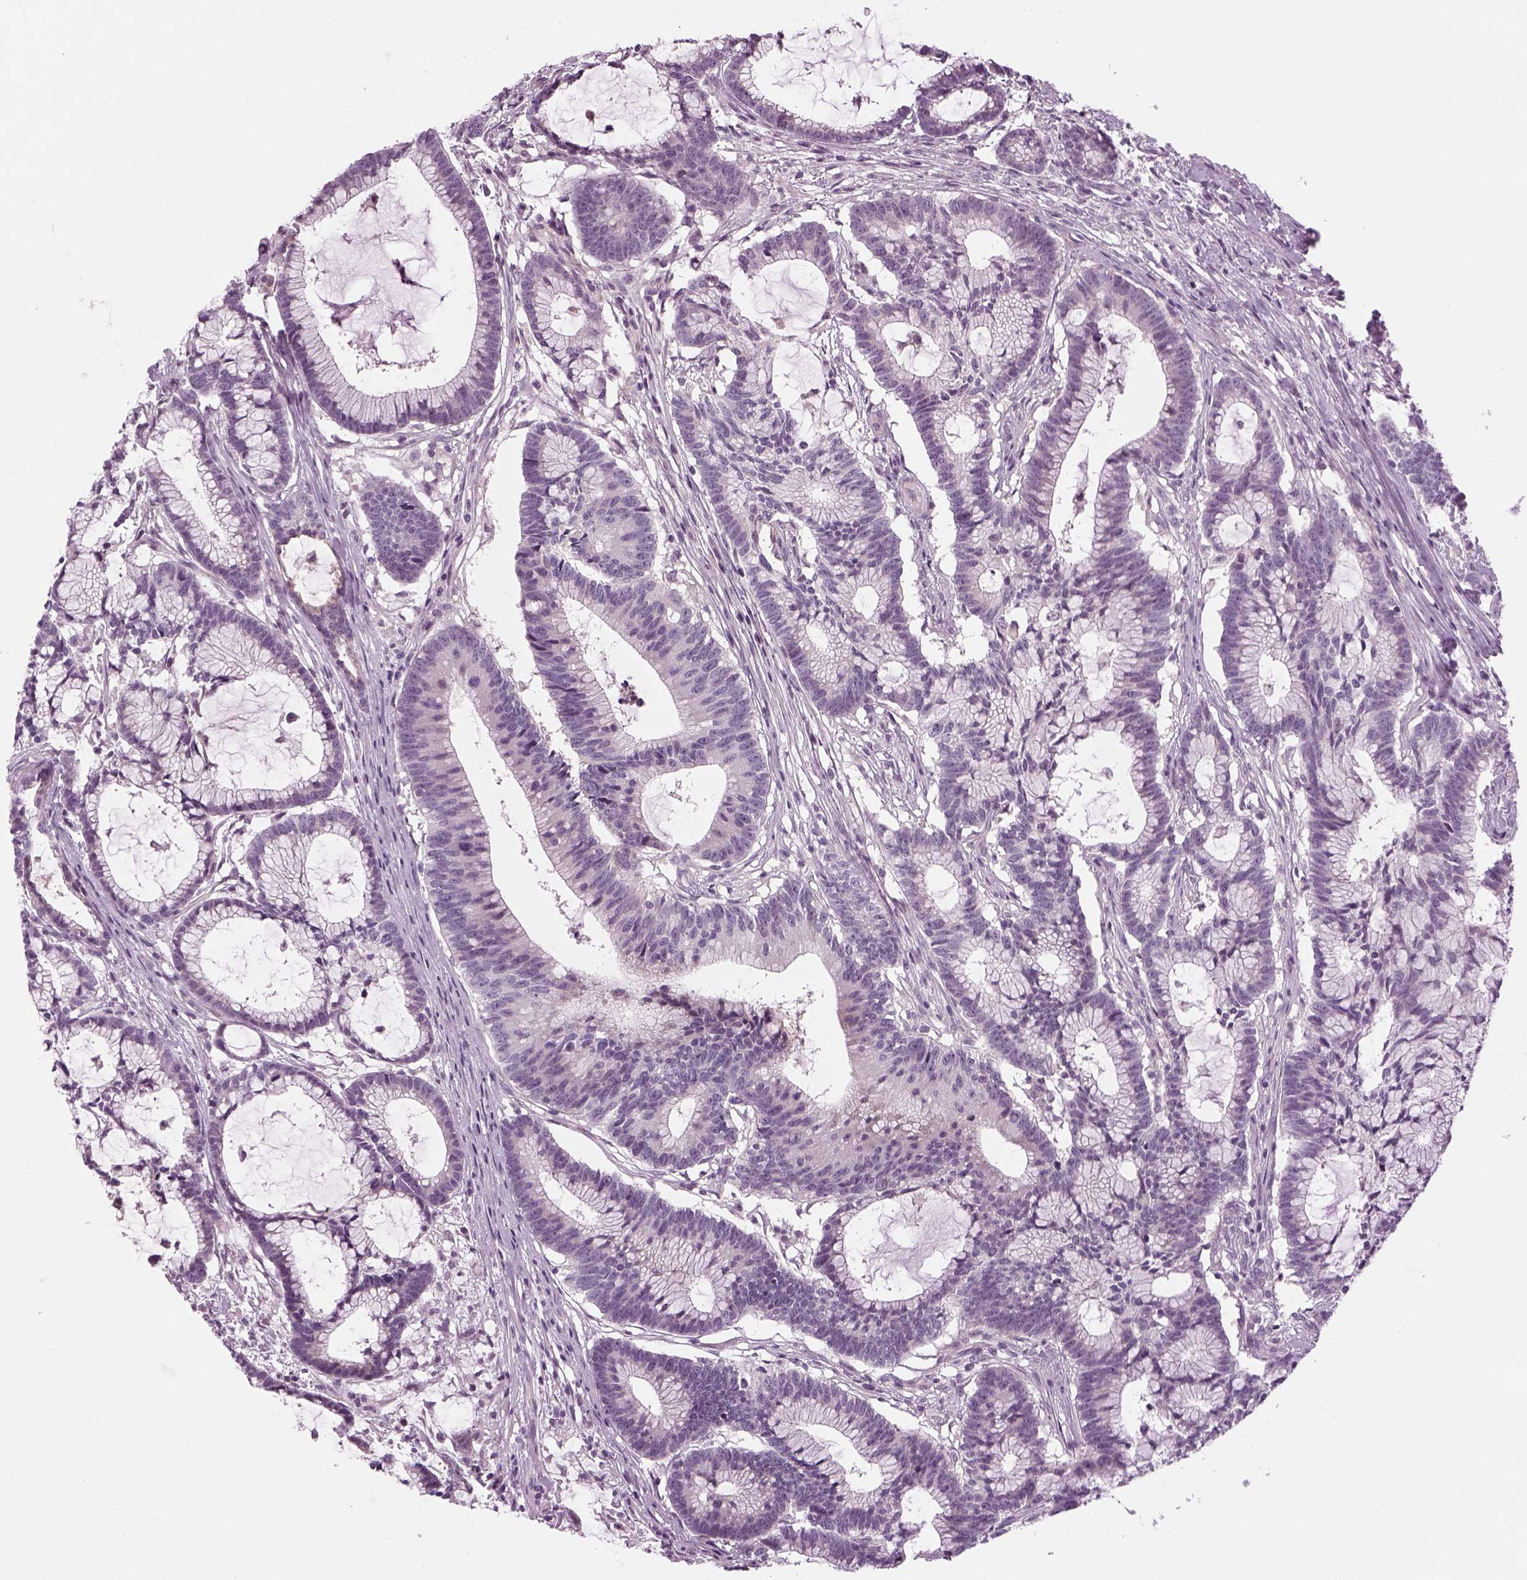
{"staining": {"intensity": "negative", "quantity": "none", "location": "none"}, "tissue": "colorectal cancer", "cell_type": "Tumor cells", "image_type": "cancer", "snomed": [{"axis": "morphology", "description": "Adenocarcinoma, NOS"}, {"axis": "topography", "description": "Colon"}], "caption": "Immunohistochemistry (IHC) micrograph of colorectal adenocarcinoma stained for a protein (brown), which displays no expression in tumor cells.", "gene": "LRRIQ3", "patient": {"sex": "female", "age": 78}}